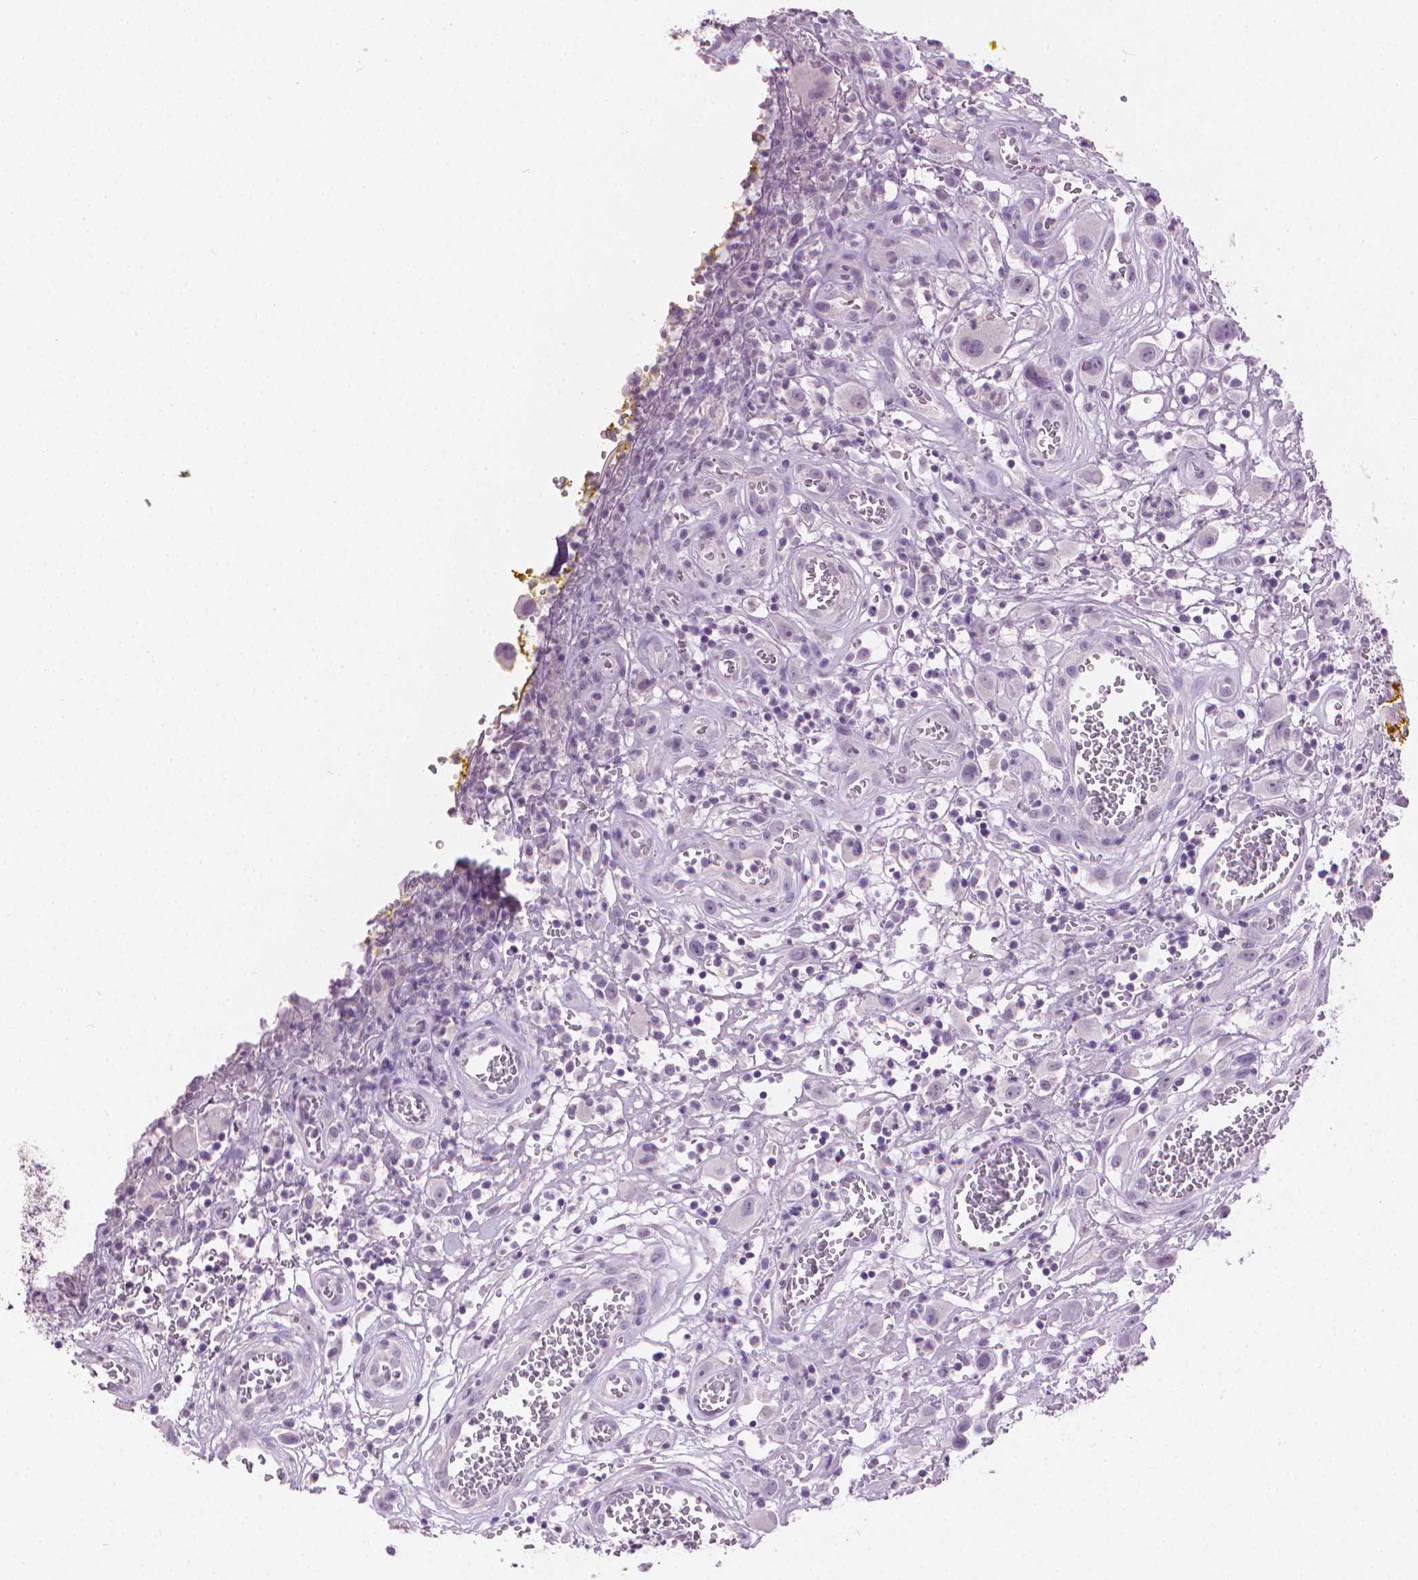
{"staining": {"intensity": "negative", "quantity": "none", "location": "none"}, "tissue": "head and neck cancer", "cell_type": "Tumor cells", "image_type": "cancer", "snomed": [{"axis": "morphology", "description": "Squamous cell carcinoma, NOS"}, {"axis": "morphology", "description": "Squamous cell carcinoma, metastatic, NOS"}, {"axis": "topography", "description": "Oral tissue"}, {"axis": "topography", "description": "Head-Neck"}], "caption": "Tumor cells show no significant protein expression in head and neck metastatic squamous cell carcinoma.", "gene": "MLANA", "patient": {"sex": "female", "age": 85}}